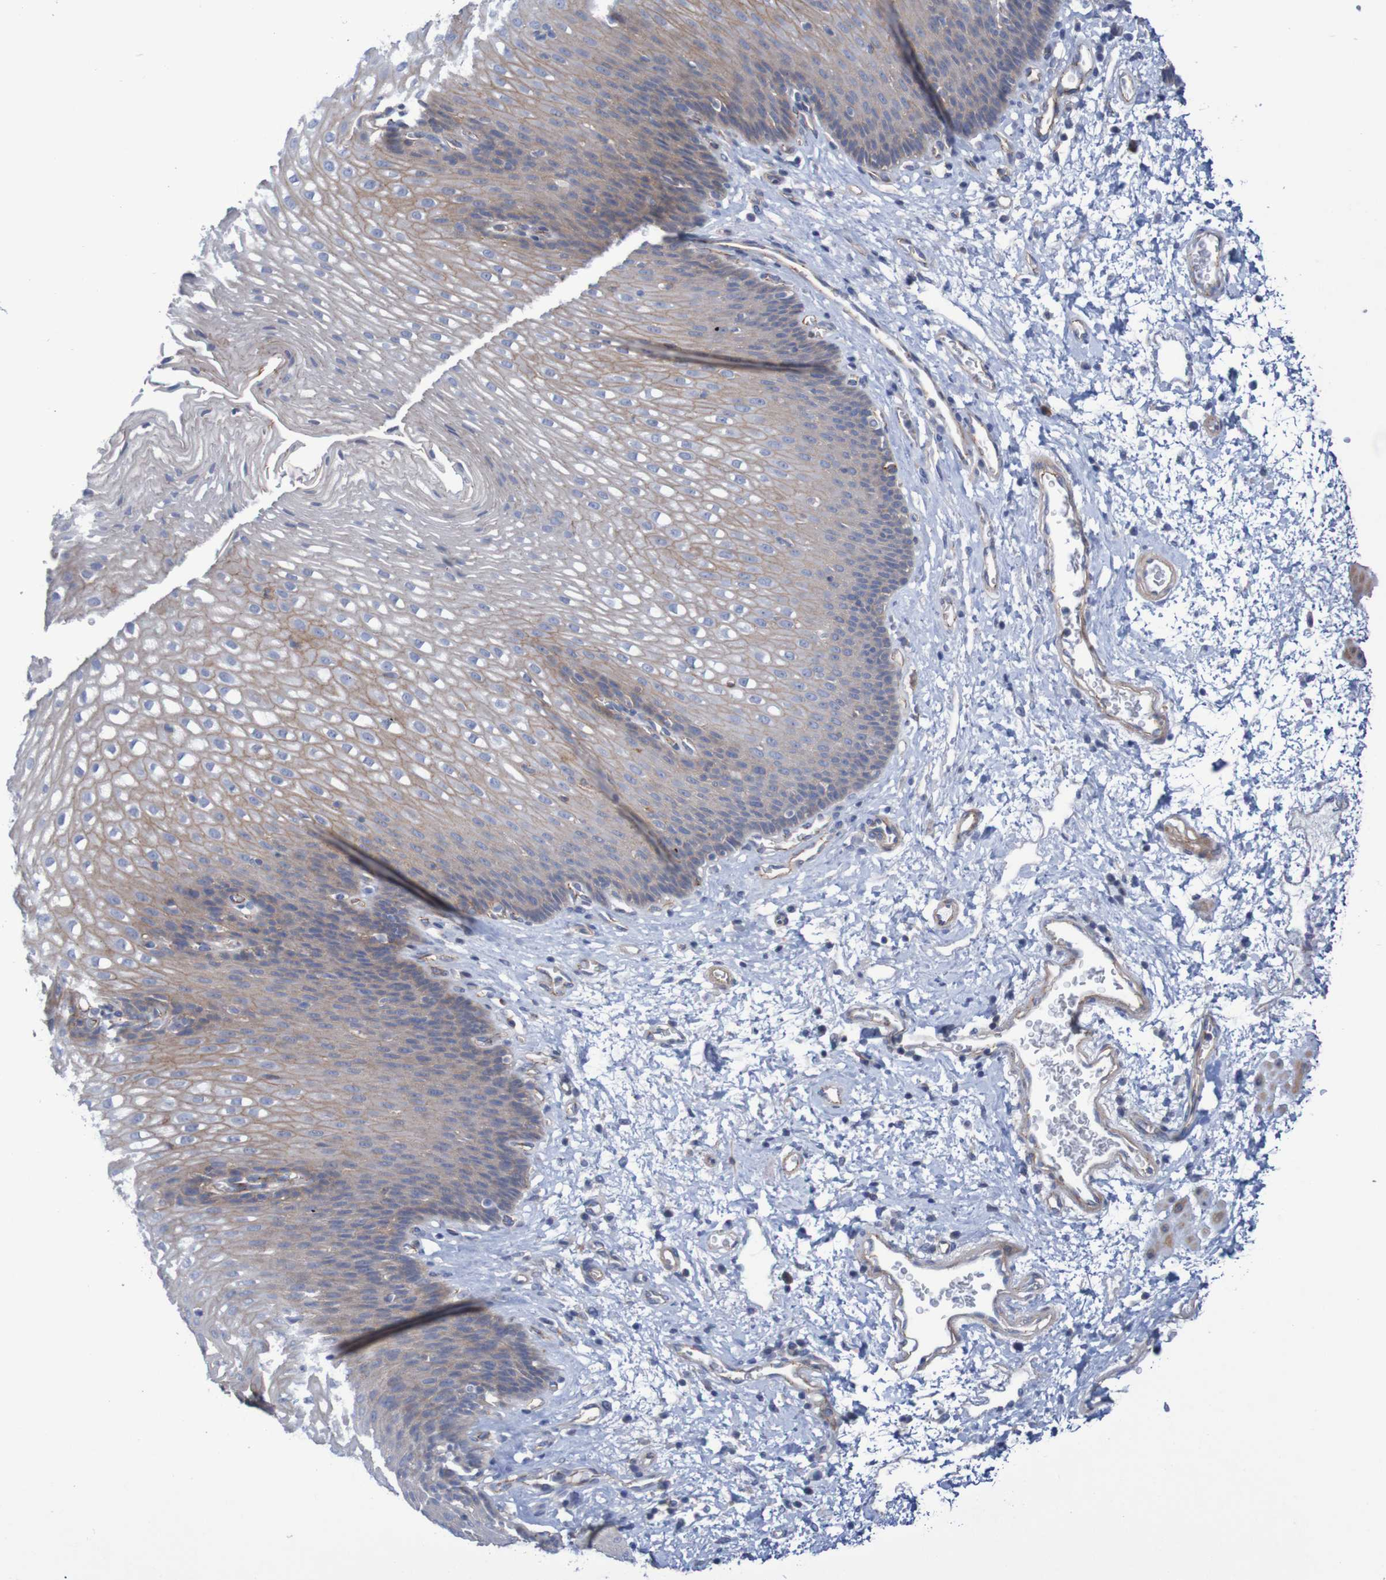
{"staining": {"intensity": "weak", "quantity": "25%-75%", "location": "cytoplasmic/membranous"}, "tissue": "esophagus", "cell_type": "Squamous epithelial cells", "image_type": "normal", "snomed": [{"axis": "morphology", "description": "Normal tissue, NOS"}, {"axis": "topography", "description": "Esophagus"}], "caption": "Esophagus stained with IHC reveals weak cytoplasmic/membranous expression in approximately 25%-75% of squamous epithelial cells. (DAB (3,3'-diaminobenzidine) = brown stain, brightfield microscopy at high magnification).", "gene": "NECTIN2", "patient": {"sex": "male", "age": 48}}